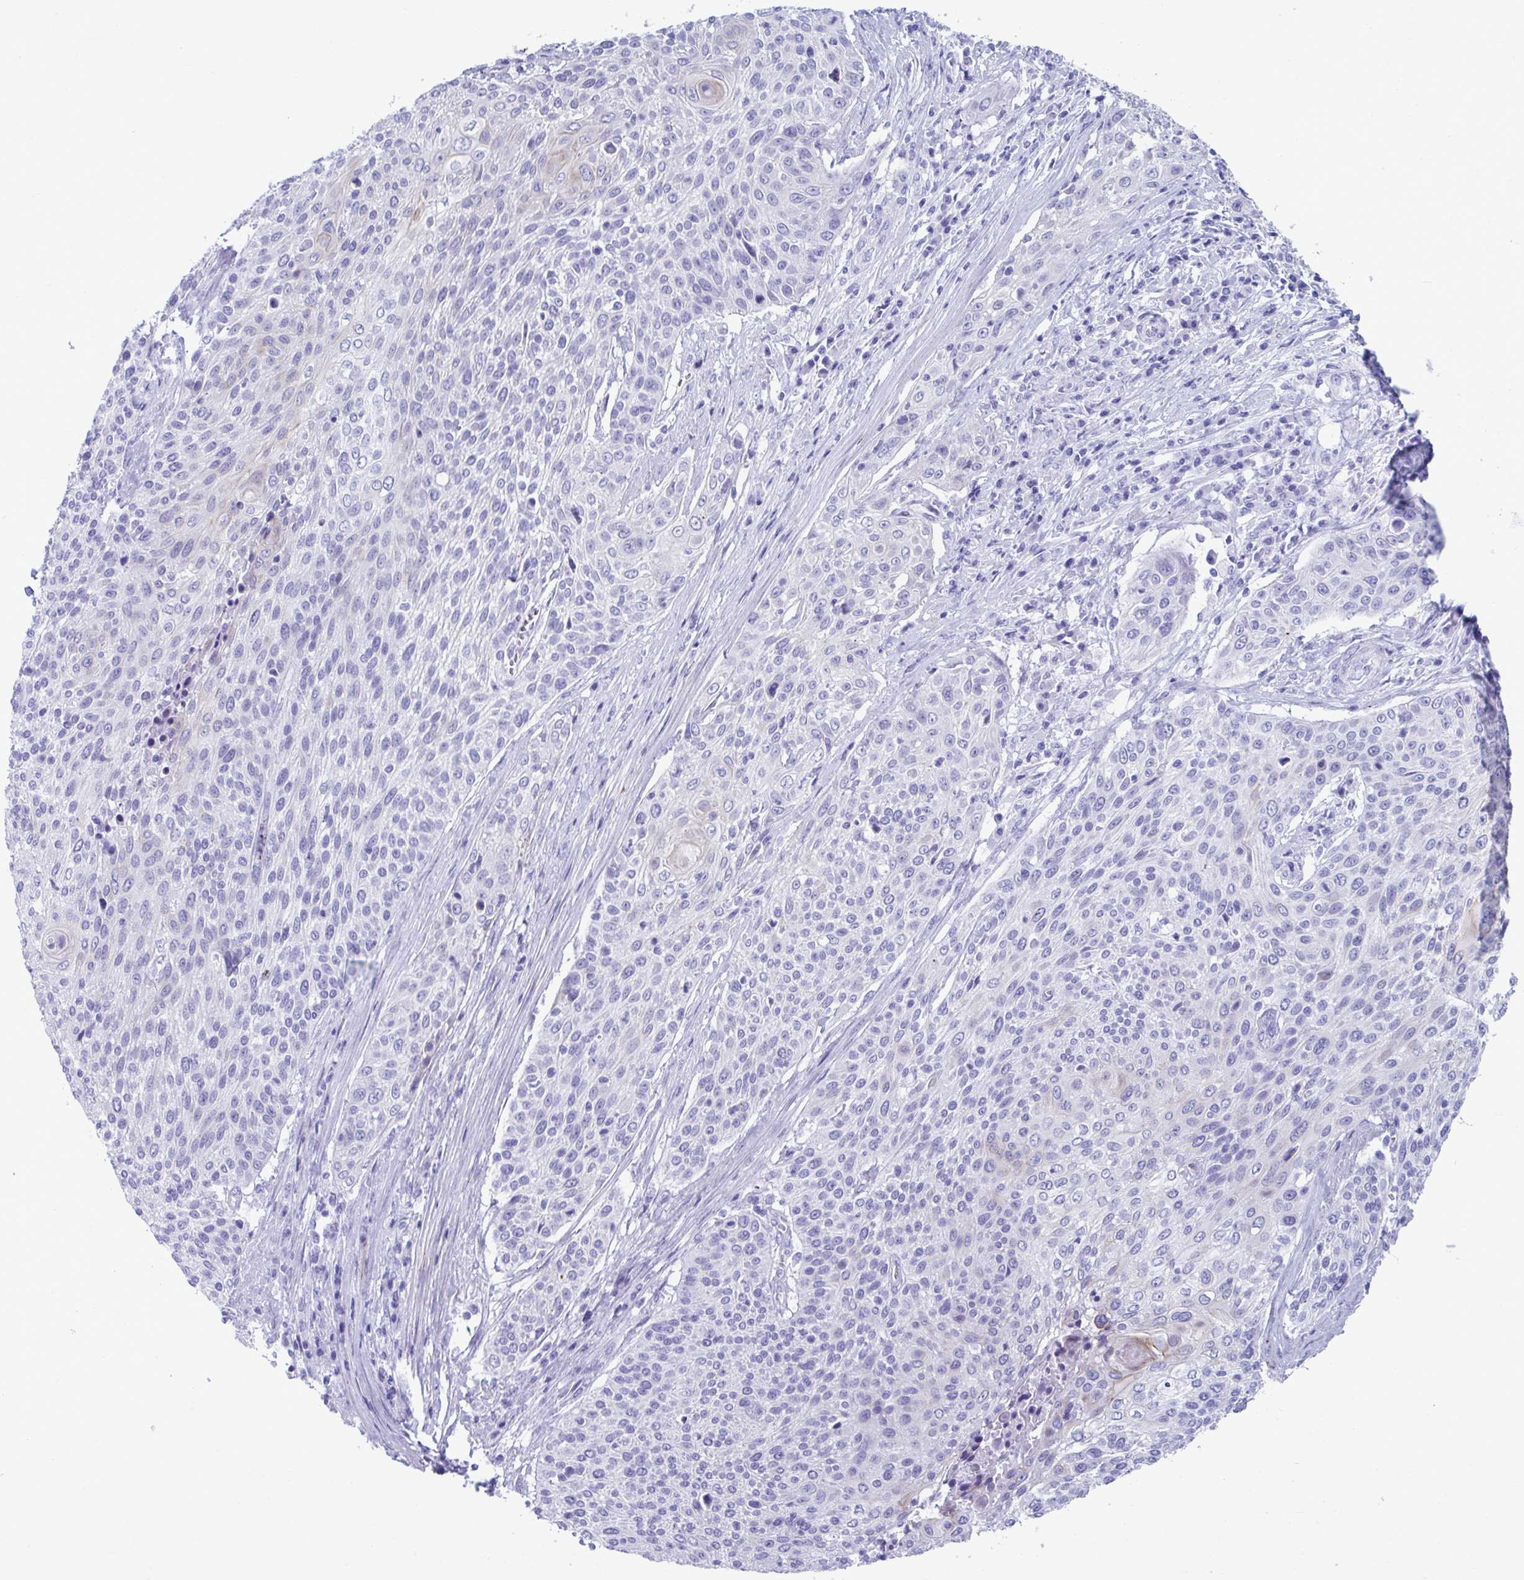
{"staining": {"intensity": "negative", "quantity": "none", "location": "none"}, "tissue": "cervical cancer", "cell_type": "Tumor cells", "image_type": "cancer", "snomed": [{"axis": "morphology", "description": "Squamous cell carcinoma, NOS"}, {"axis": "topography", "description": "Cervix"}], "caption": "Immunohistochemistry image of squamous cell carcinoma (cervical) stained for a protein (brown), which reveals no expression in tumor cells.", "gene": "TTC30B", "patient": {"sex": "female", "age": 31}}